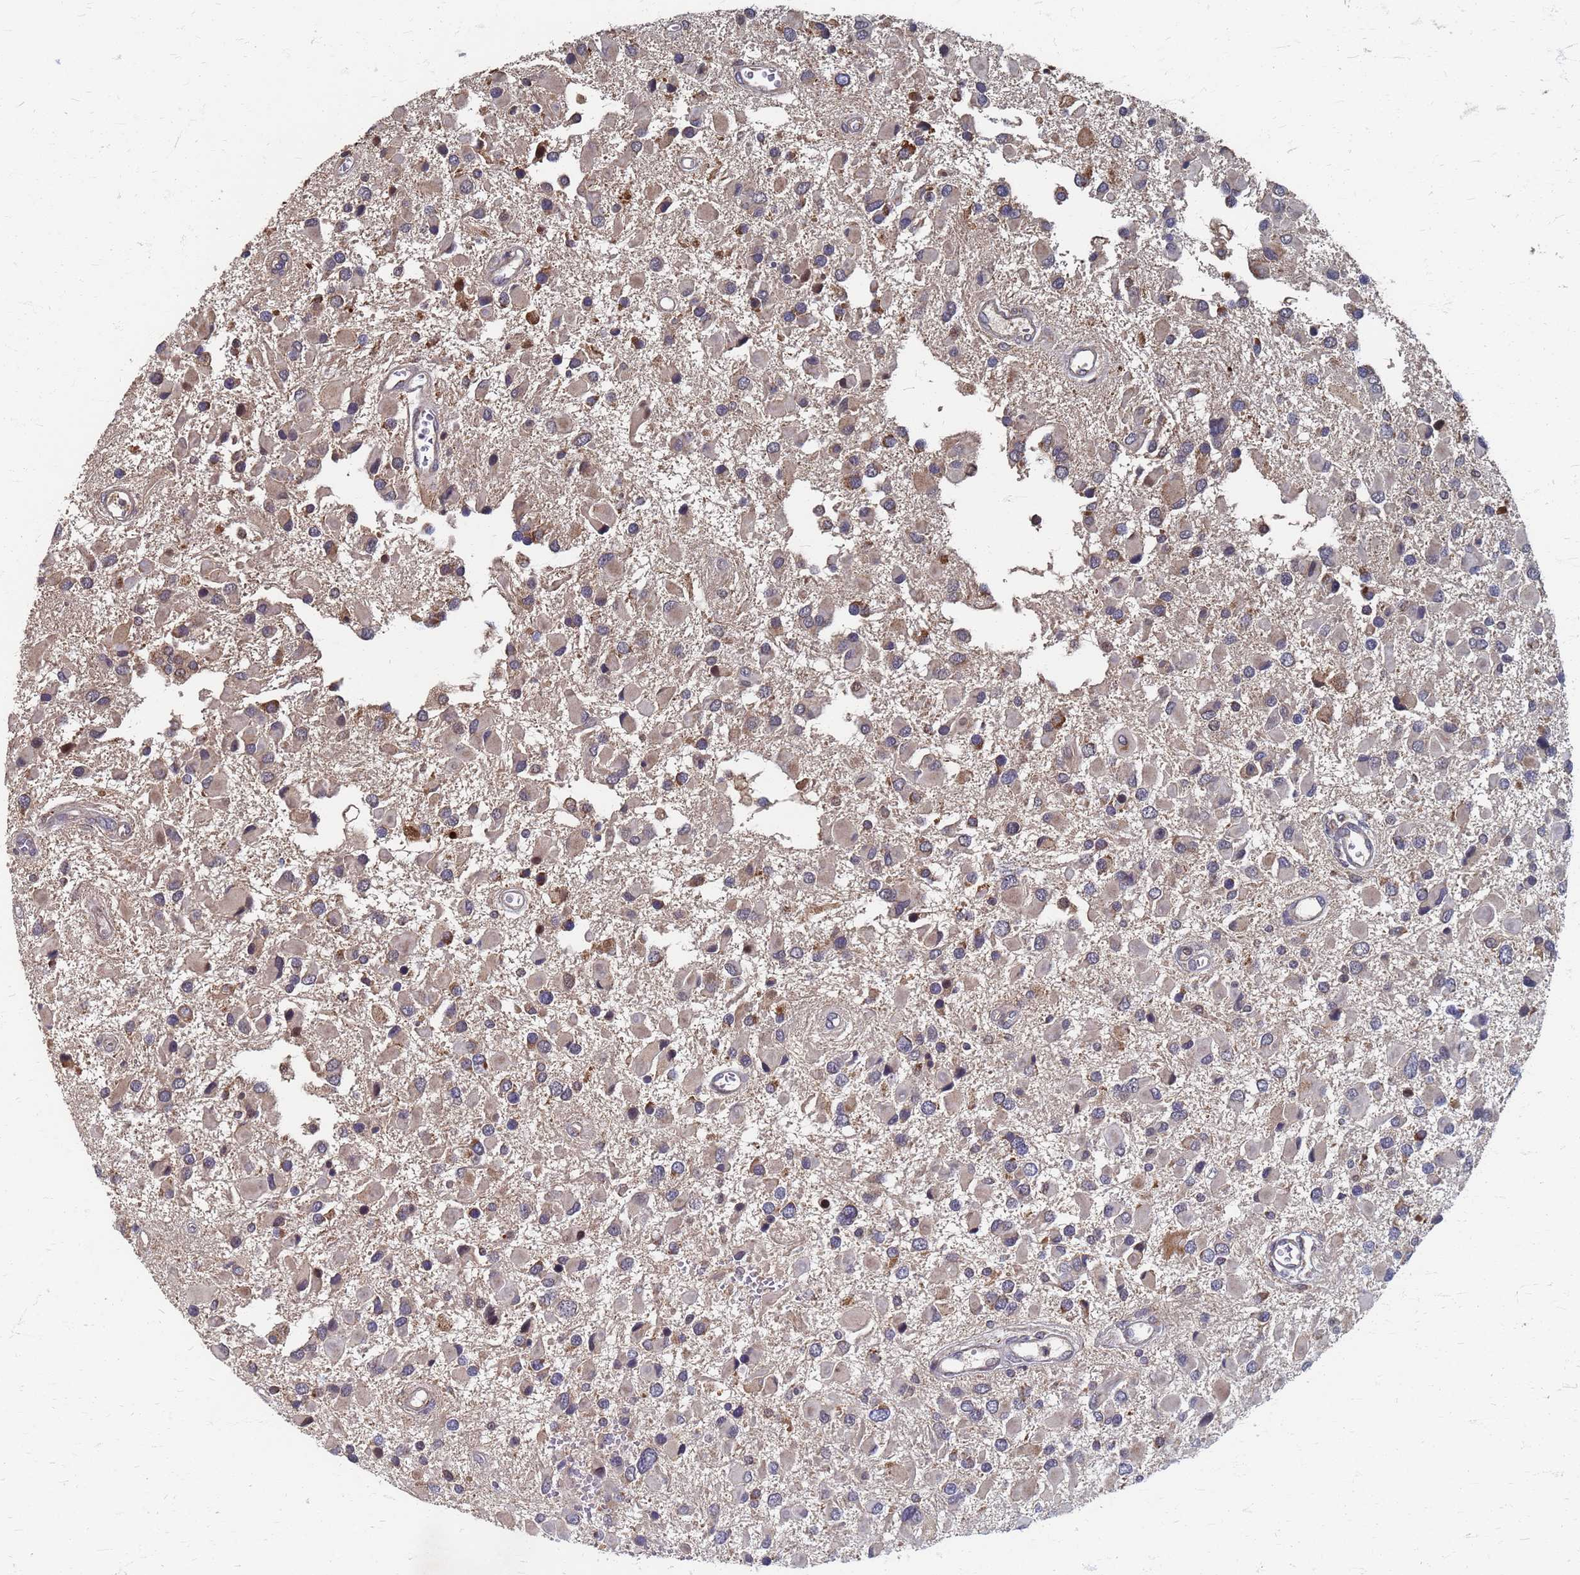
{"staining": {"intensity": "weak", "quantity": ">75%", "location": "cytoplasmic/membranous"}, "tissue": "glioma", "cell_type": "Tumor cells", "image_type": "cancer", "snomed": [{"axis": "morphology", "description": "Glioma, malignant, High grade"}, {"axis": "topography", "description": "Brain"}], "caption": "Immunohistochemical staining of high-grade glioma (malignant) displays weak cytoplasmic/membranous protein positivity in about >75% of tumor cells.", "gene": "ATPAF1", "patient": {"sex": "male", "age": 53}}